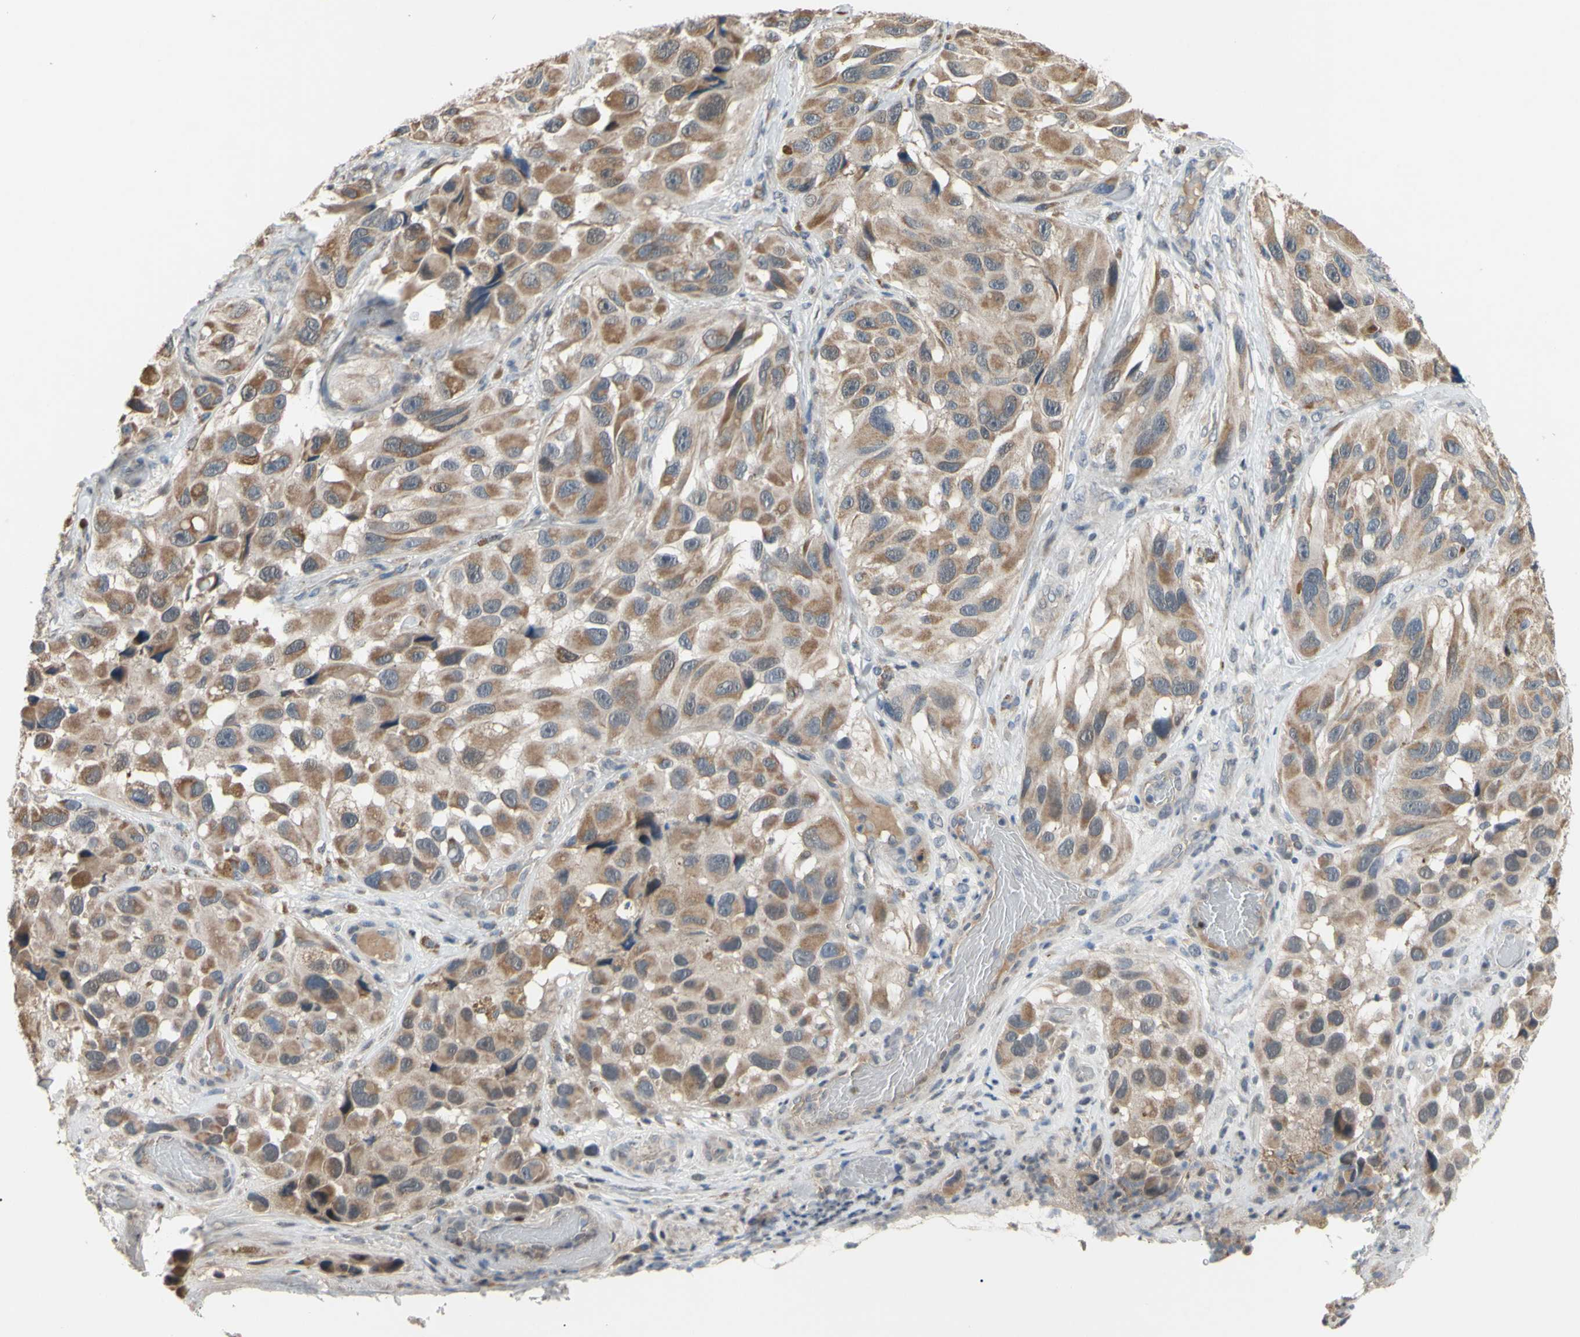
{"staining": {"intensity": "moderate", "quantity": ">75%", "location": "cytoplasmic/membranous"}, "tissue": "melanoma", "cell_type": "Tumor cells", "image_type": "cancer", "snomed": [{"axis": "morphology", "description": "Malignant melanoma, NOS"}, {"axis": "topography", "description": "Skin"}], "caption": "A histopathology image of malignant melanoma stained for a protein demonstrates moderate cytoplasmic/membranous brown staining in tumor cells.", "gene": "SP4", "patient": {"sex": "female", "age": 73}}